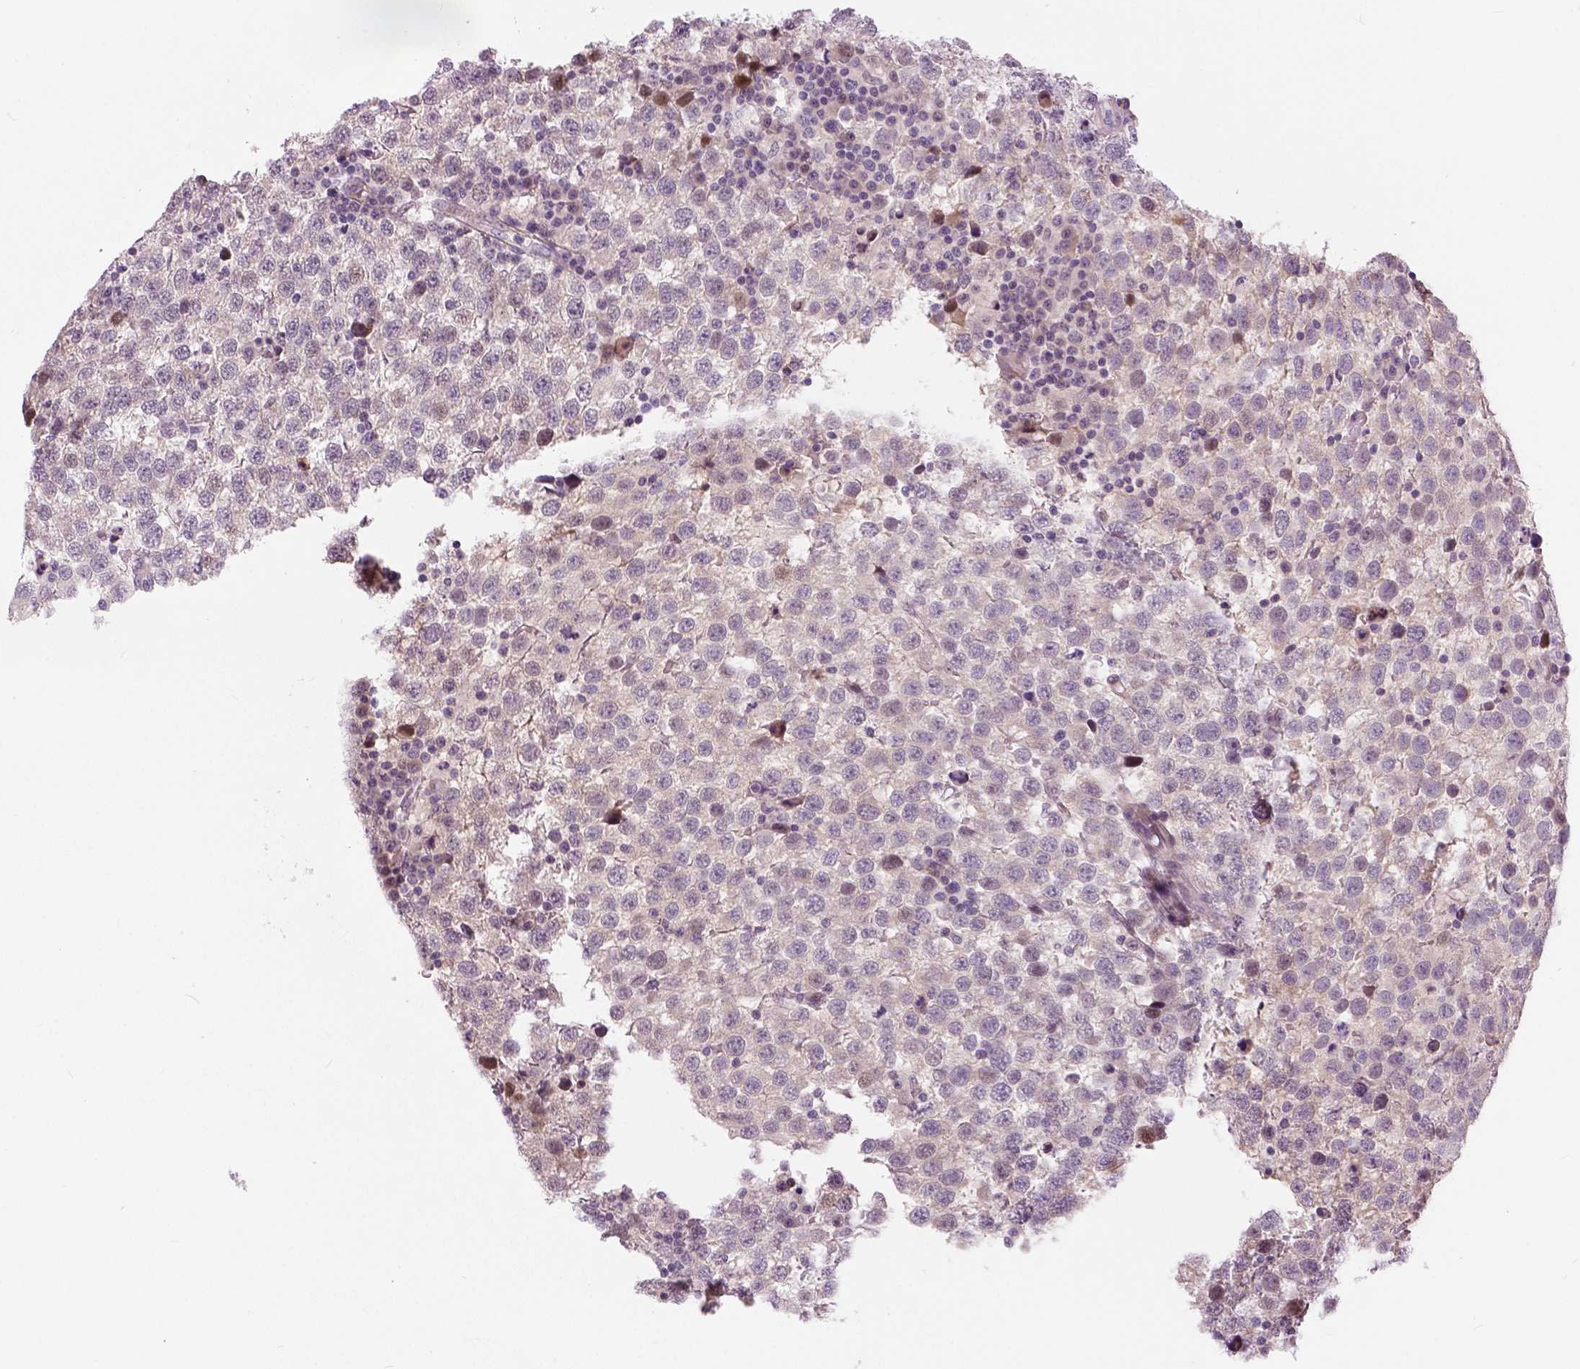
{"staining": {"intensity": "negative", "quantity": "none", "location": "none"}, "tissue": "testis cancer", "cell_type": "Tumor cells", "image_type": "cancer", "snomed": [{"axis": "morphology", "description": "Seminoma, NOS"}, {"axis": "topography", "description": "Testis"}], "caption": "The micrograph exhibits no staining of tumor cells in seminoma (testis). Nuclei are stained in blue.", "gene": "NECAB1", "patient": {"sex": "male", "age": 34}}